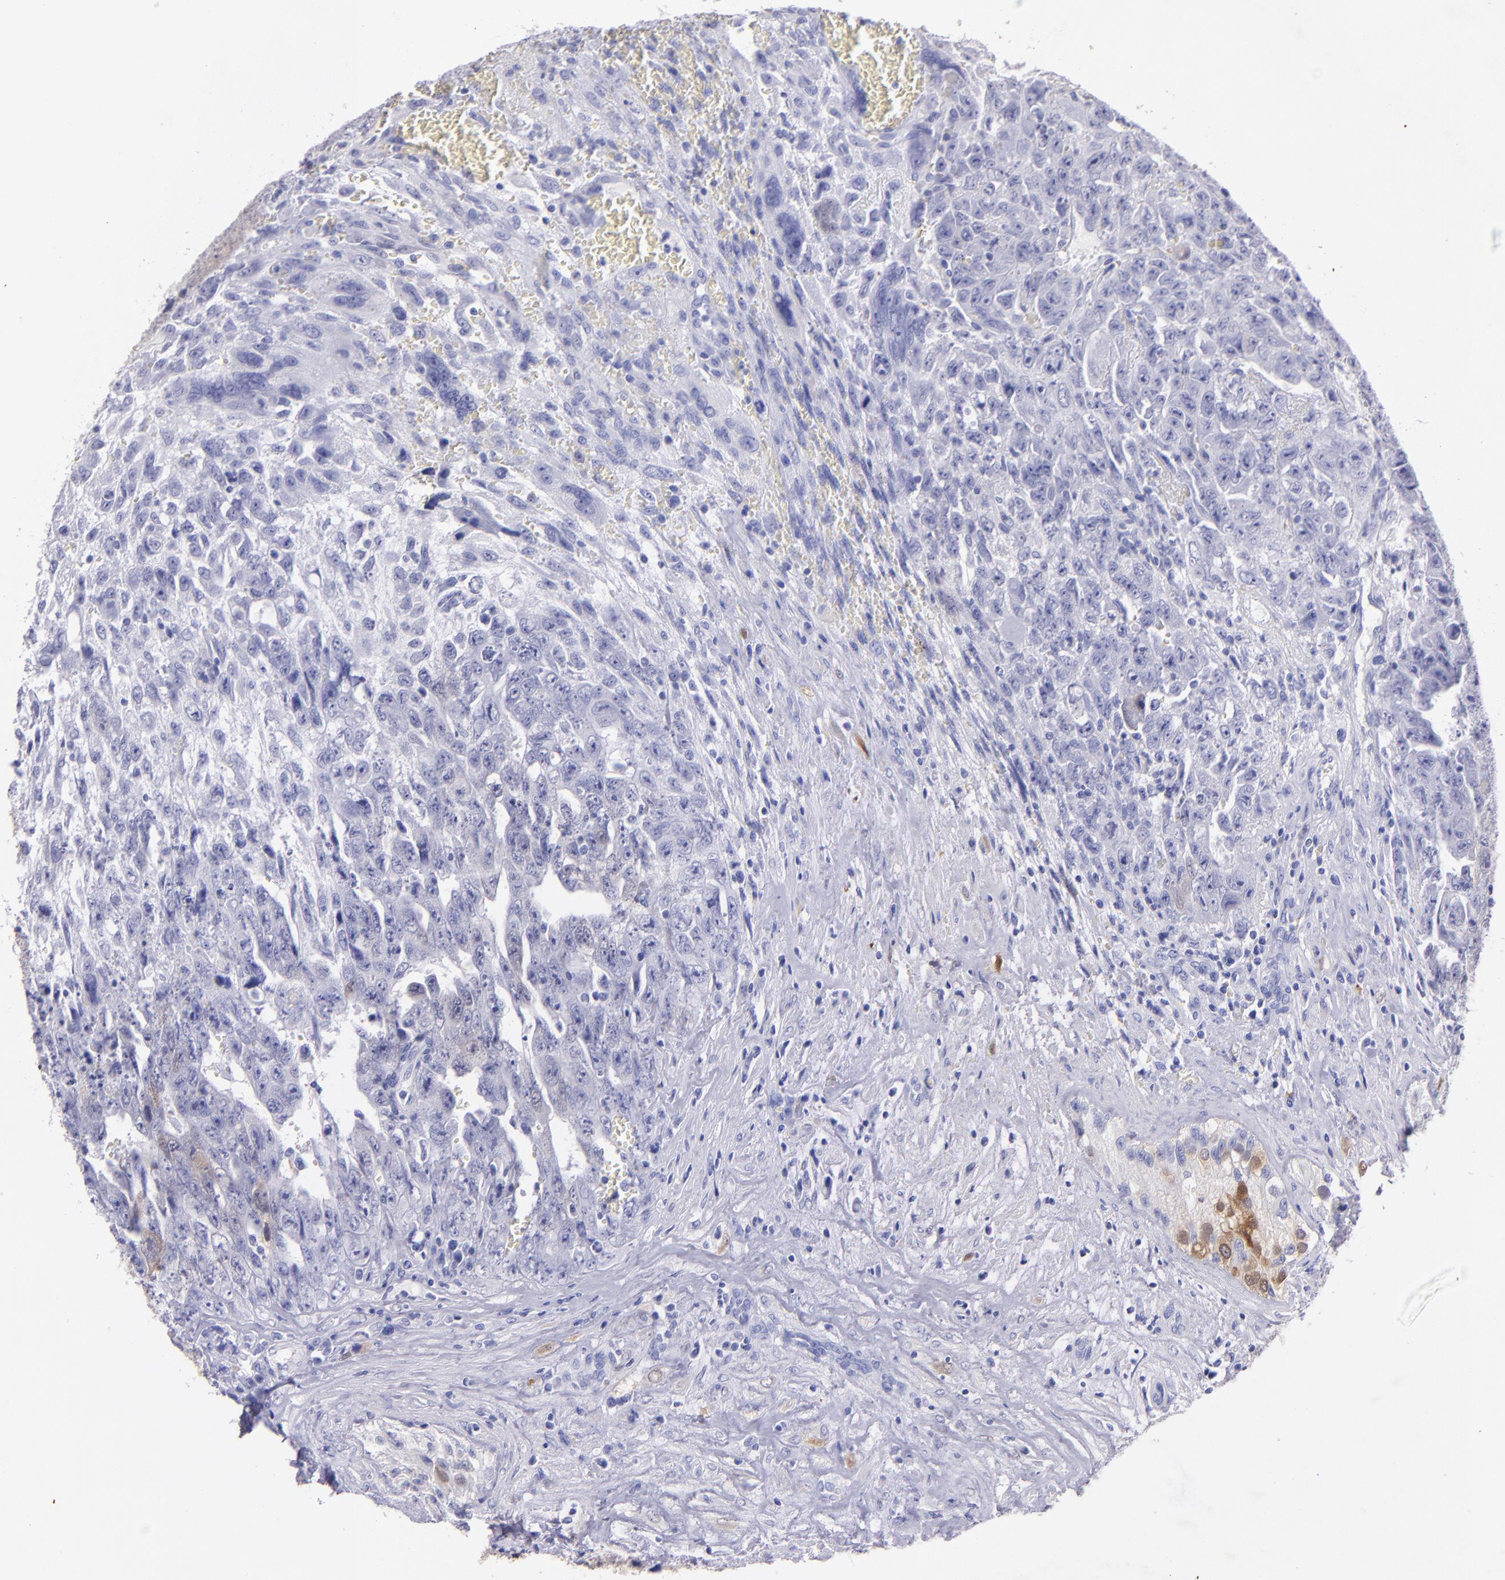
{"staining": {"intensity": "weak", "quantity": "<25%", "location": "cytoplasmic/membranous"}, "tissue": "testis cancer", "cell_type": "Tumor cells", "image_type": "cancer", "snomed": [{"axis": "morphology", "description": "Carcinoma, Embryonal, NOS"}, {"axis": "topography", "description": "Testis"}], "caption": "Image shows no protein positivity in tumor cells of testis embryonal carcinoma tissue.", "gene": "UCHL1", "patient": {"sex": "male", "age": 28}}